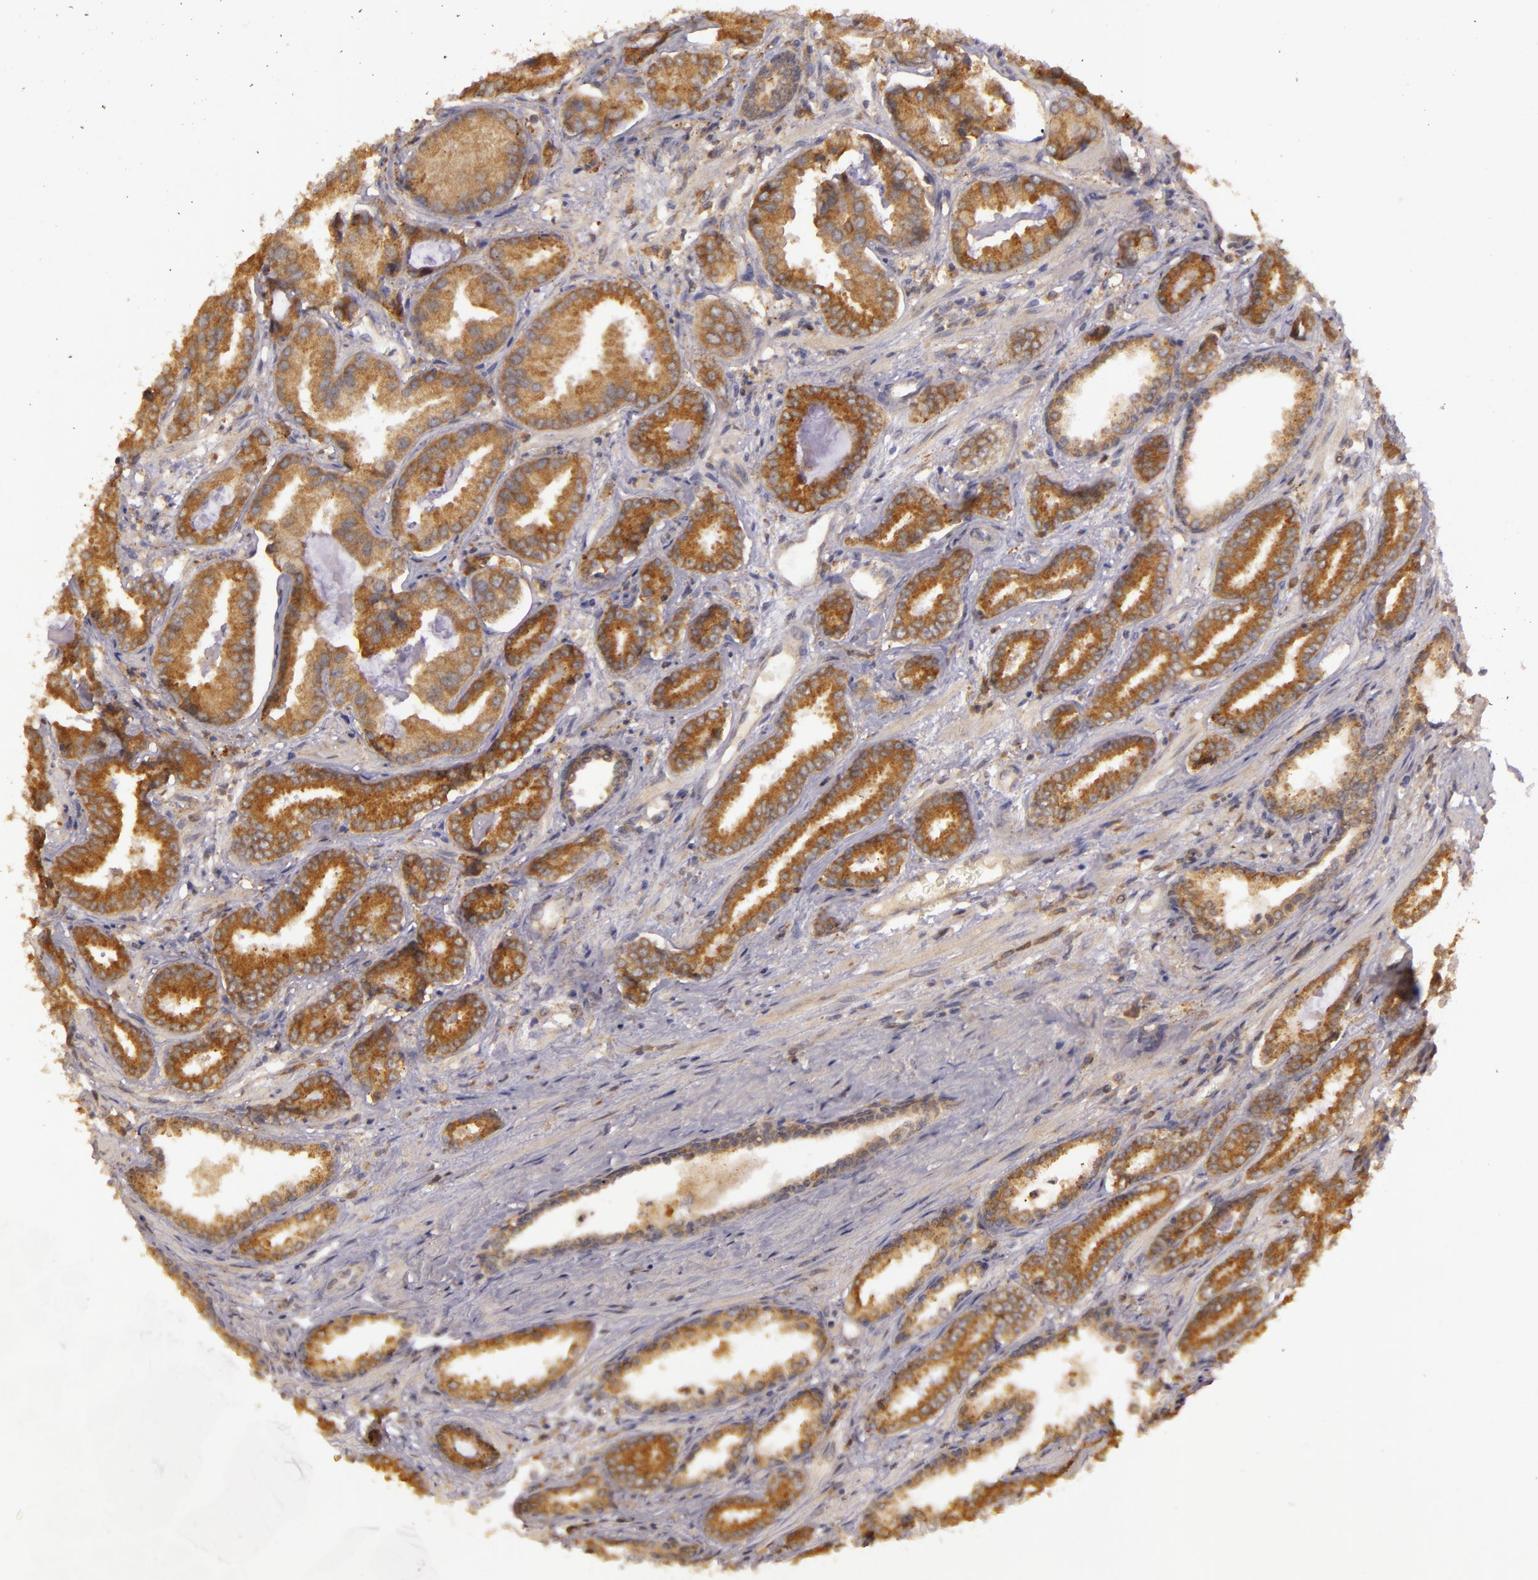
{"staining": {"intensity": "moderate", "quantity": ">75%", "location": "cytoplasmic/membranous"}, "tissue": "prostate cancer", "cell_type": "Tumor cells", "image_type": "cancer", "snomed": [{"axis": "morphology", "description": "Adenocarcinoma, Low grade"}, {"axis": "topography", "description": "Prostate"}], "caption": "Immunohistochemistry (IHC) of prostate cancer (low-grade adenocarcinoma) shows medium levels of moderate cytoplasmic/membranous positivity in approximately >75% of tumor cells.", "gene": "PPP1R3F", "patient": {"sex": "male", "age": 65}}